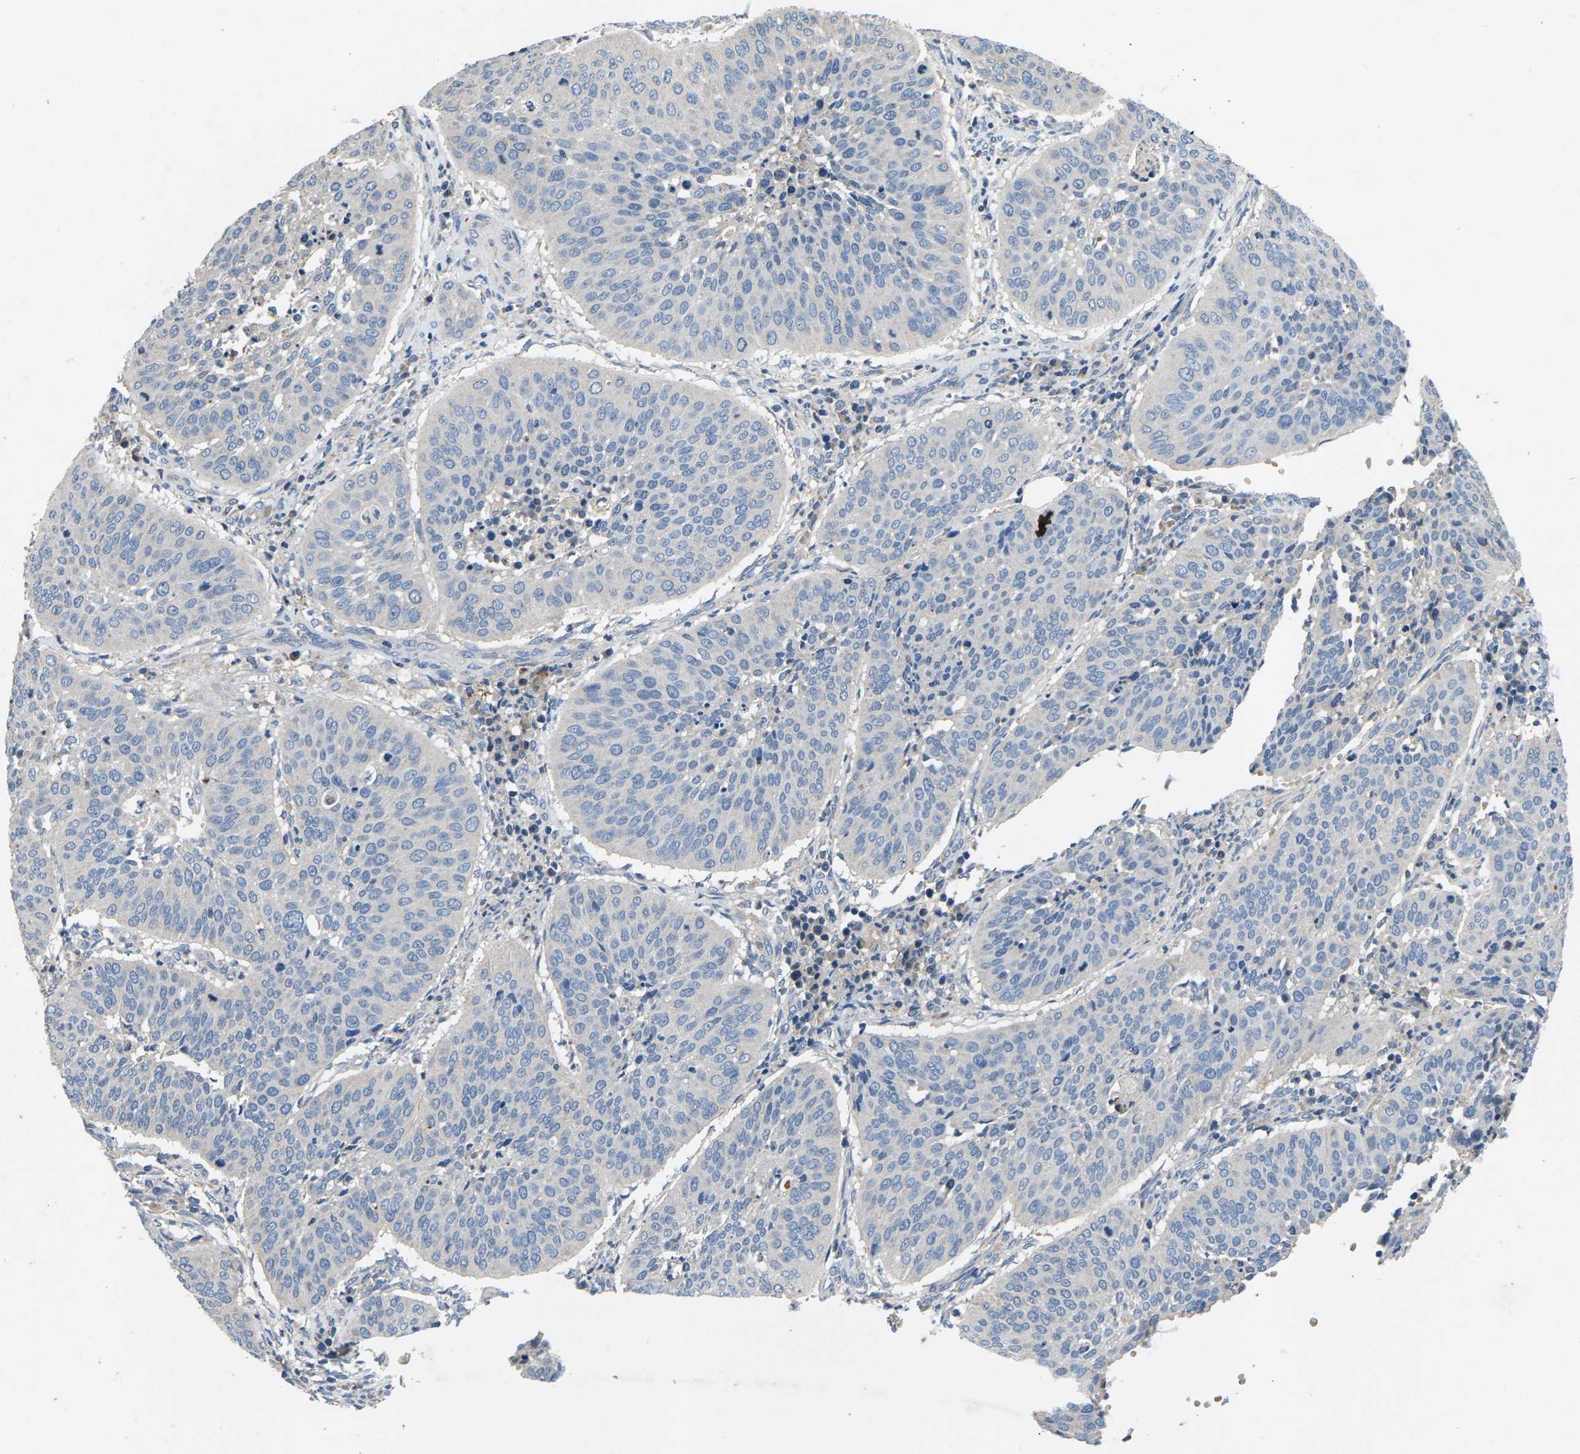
{"staining": {"intensity": "negative", "quantity": "none", "location": "none"}, "tissue": "cervical cancer", "cell_type": "Tumor cells", "image_type": "cancer", "snomed": [{"axis": "morphology", "description": "Normal tissue, NOS"}, {"axis": "morphology", "description": "Squamous cell carcinoma, NOS"}, {"axis": "topography", "description": "Cervix"}], "caption": "Cervical squamous cell carcinoma stained for a protein using IHC shows no positivity tumor cells.", "gene": "PDCD6IP", "patient": {"sex": "female", "age": 39}}